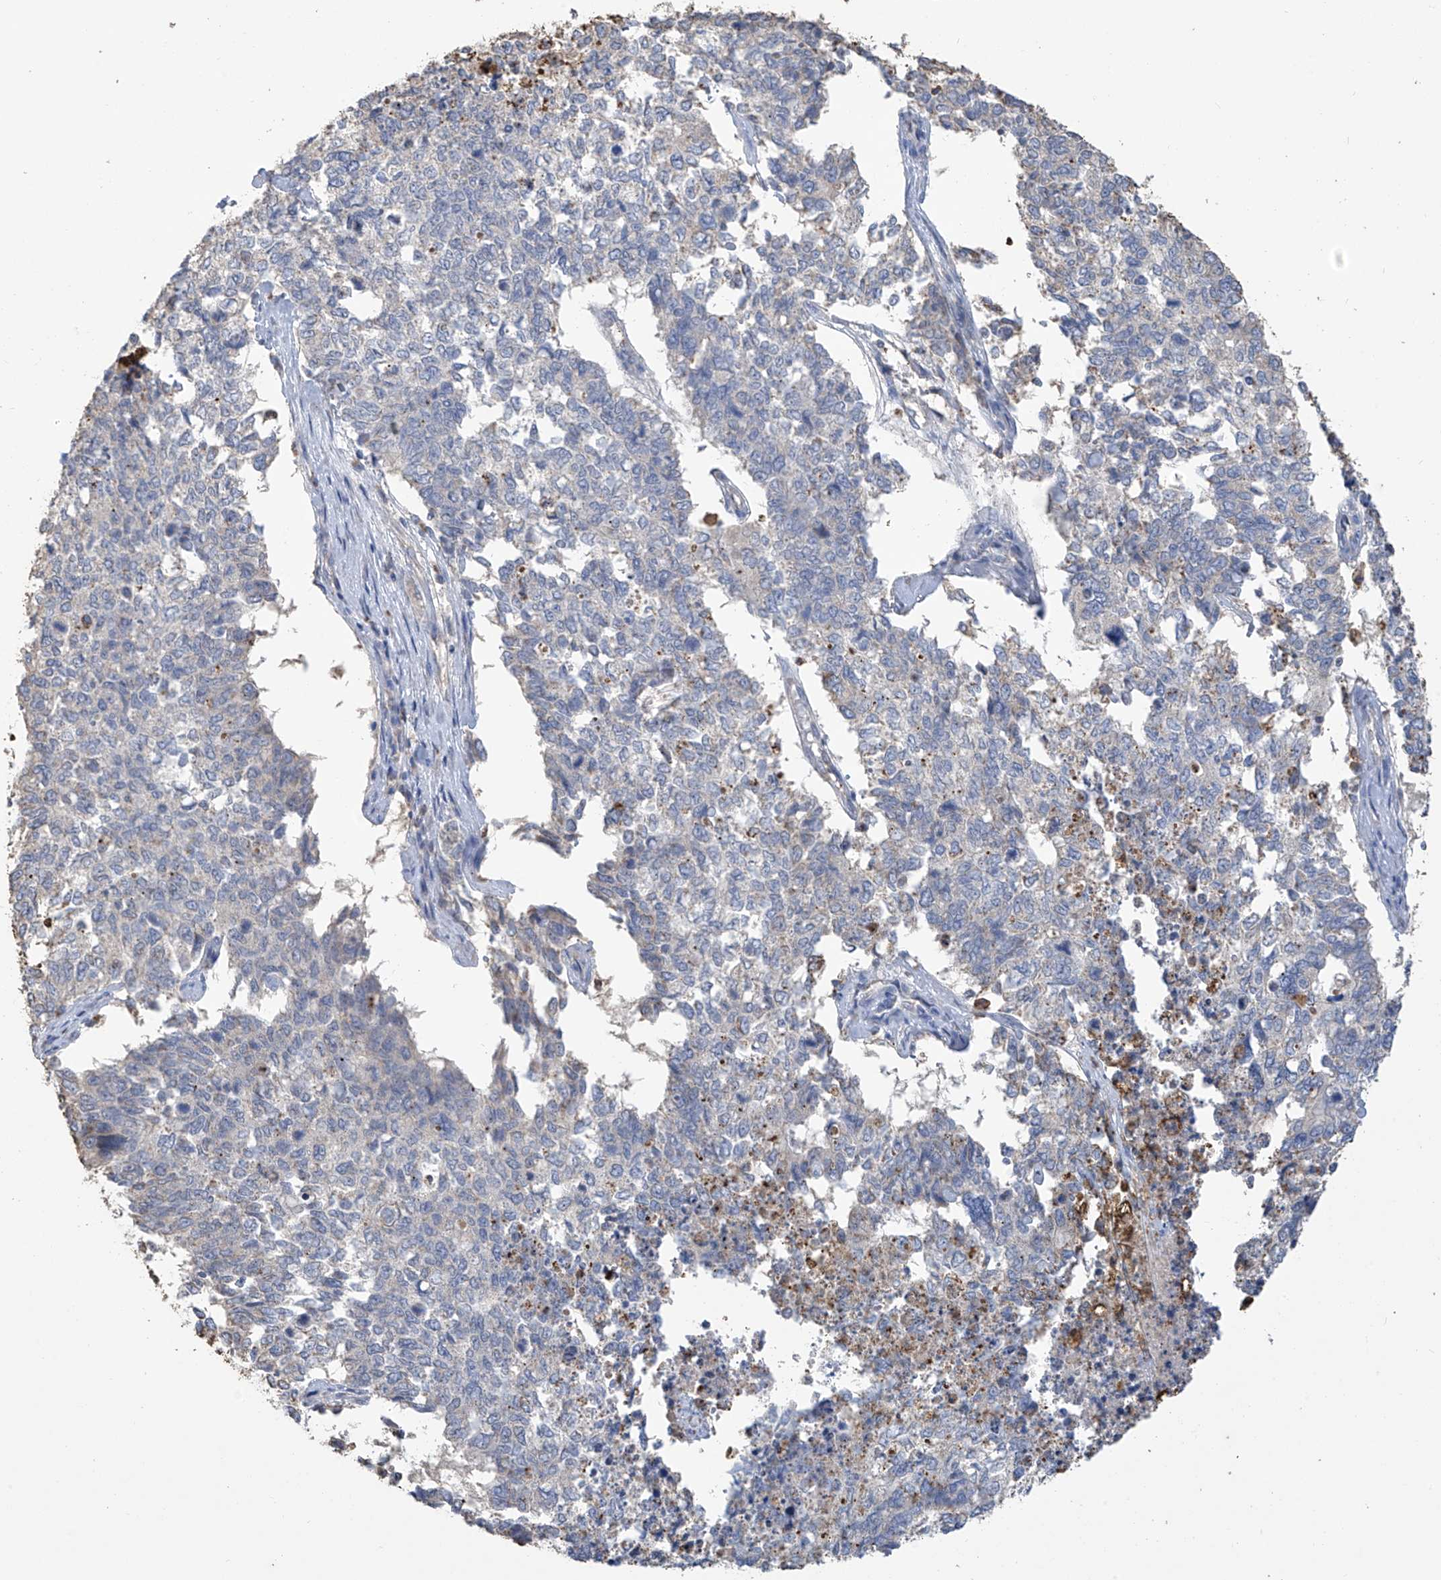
{"staining": {"intensity": "negative", "quantity": "none", "location": "none"}, "tissue": "cervical cancer", "cell_type": "Tumor cells", "image_type": "cancer", "snomed": [{"axis": "morphology", "description": "Squamous cell carcinoma, NOS"}, {"axis": "topography", "description": "Cervix"}], "caption": "The immunohistochemistry photomicrograph has no significant positivity in tumor cells of cervical squamous cell carcinoma tissue. The staining was performed using DAB to visualize the protein expression in brown, while the nuclei were stained in blue with hematoxylin (Magnification: 20x).", "gene": "OGT", "patient": {"sex": "female", "age": 63}}